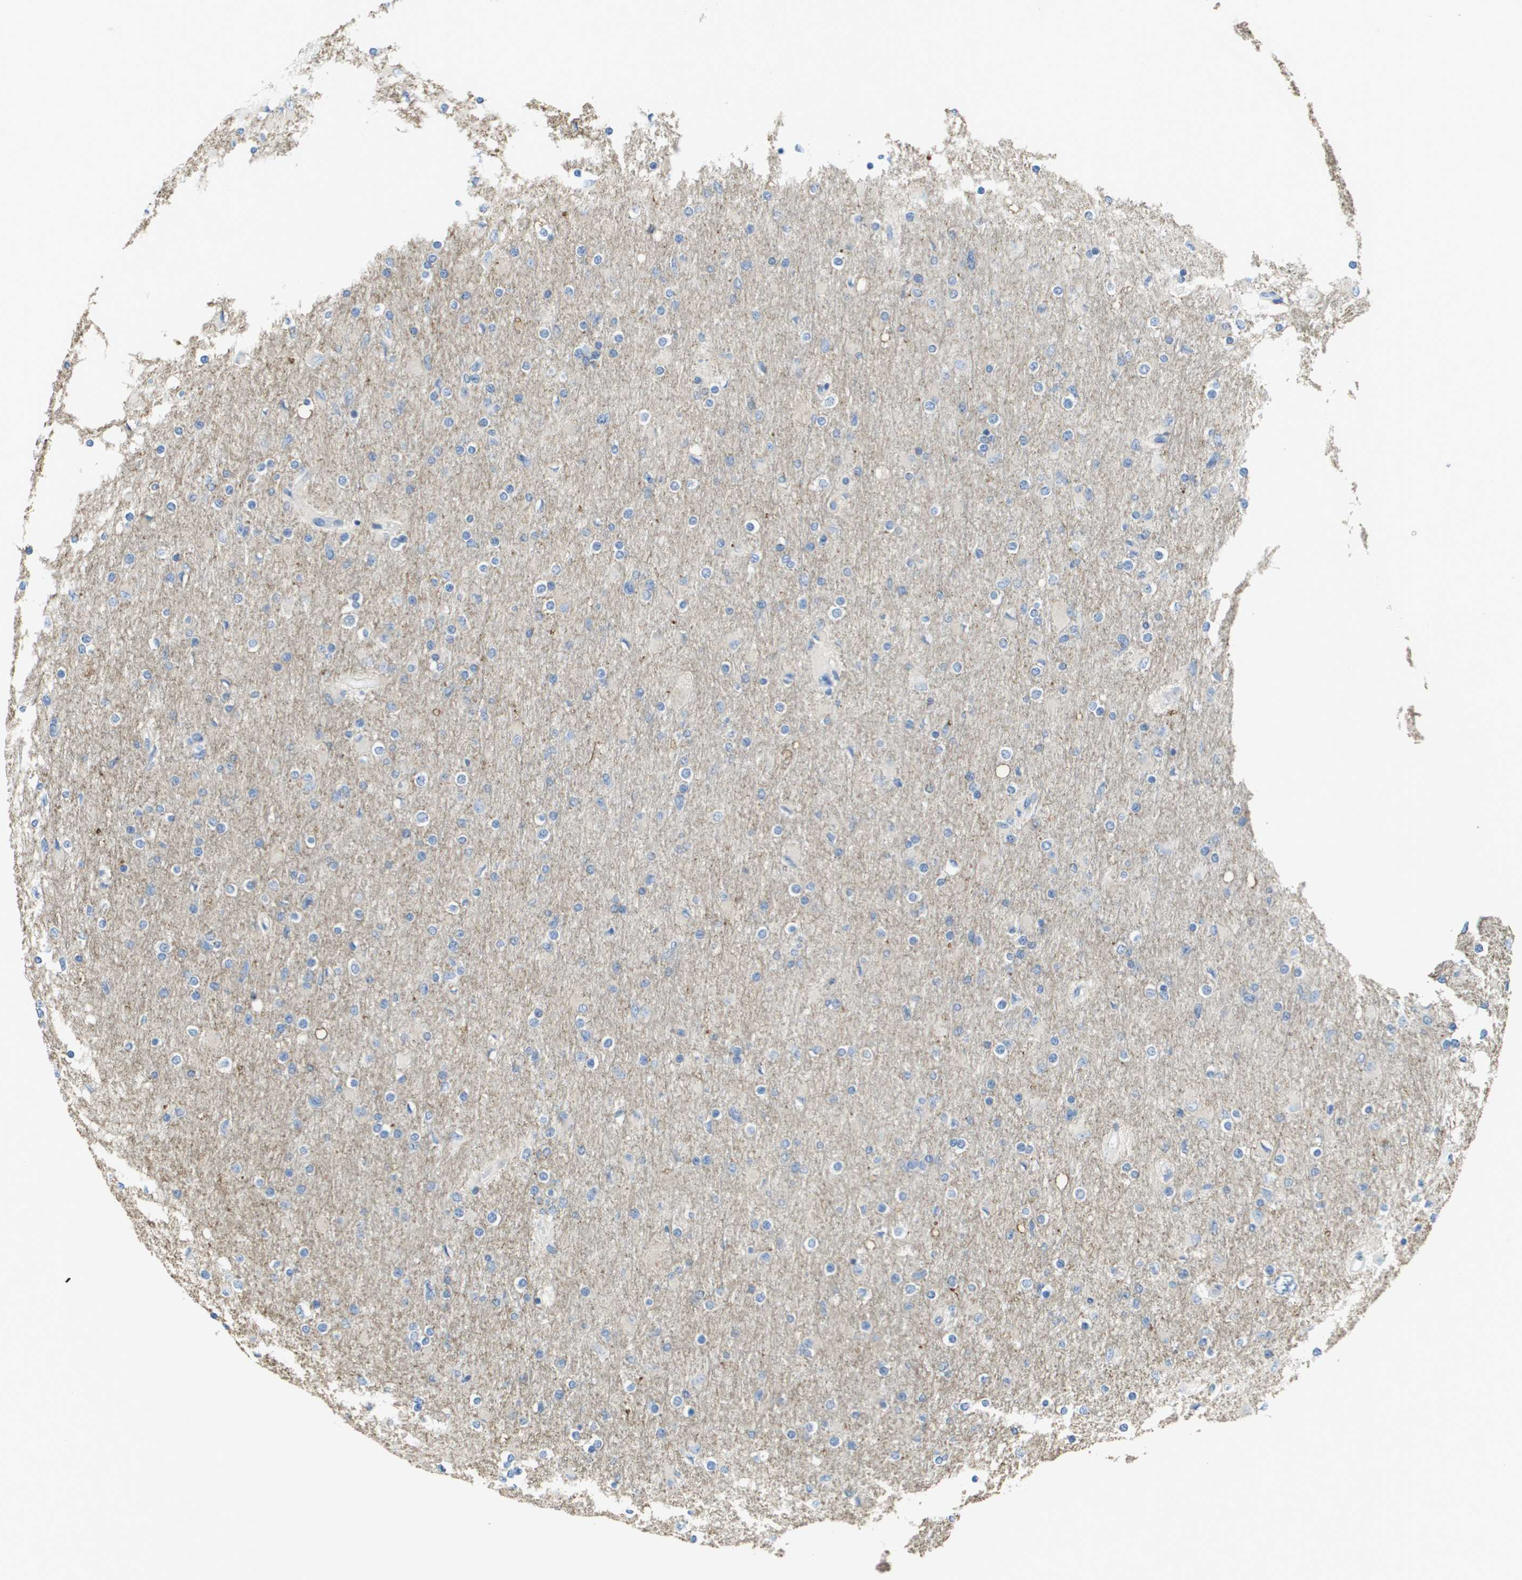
{"staining": {"intensity": "negative", "quantity": "none", "location": "none"}, "tissue": "glioma", "cell_type": "Tumor cells", "image_type": "cancer", "snomed": [{"axis": "morphology", "description": "Glioma, malignant, High grade"}, {"axis": "topography", "description": "Cerebral cortex"}], "caption": "An immunohistochemistry histopathology image of malignant high-grade glioma is shown. There is no staining in tumor cells of malignant high-grade glioma. (Stains: DAB immunohistochemistry with hematoxylin counter stain, Microscopy: brightfield microscopy at high magnification).", "gene": "PTGDR2", "patient": {"sex": "female", "age": 36}}